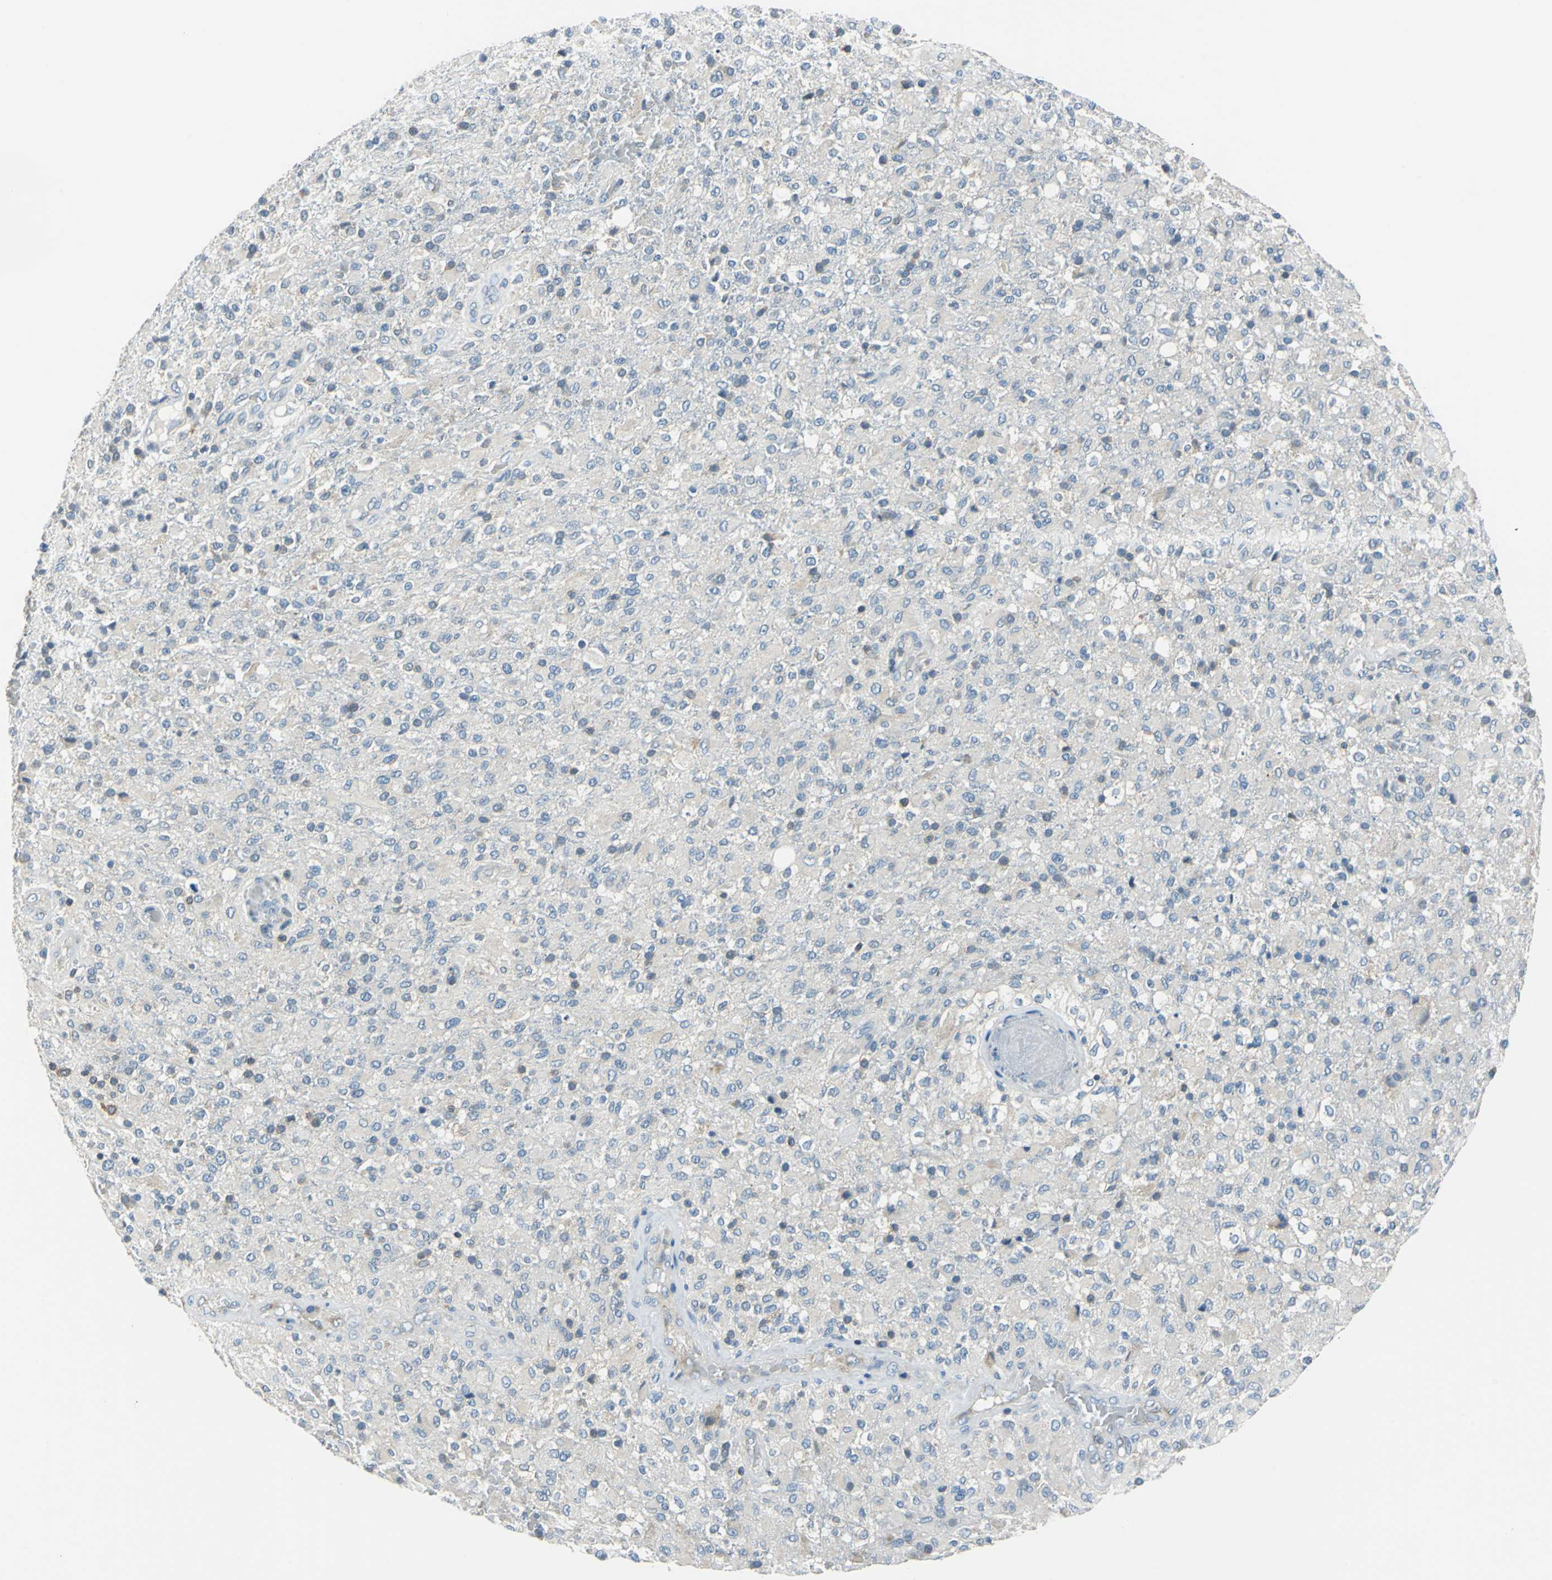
{"staining": {"intensity": "negative", "quantity": "none", "location": "none"}, "tissue": "glioma", "cell_type": "Tumor cells", "image_type": "cancer", "snomed": [{"axis": "morphology", "description": "Glioma, malignant, High grade"}, {"axis": "topography", "description": "Brain"}], "caption": "Human malignant high-grade glioma stained for a protein using immunohistochemistry (IHC) exhibits no expression in tumor cells.", "gene": "CPA3", "patient": {"sex": "male", "age": 71}}